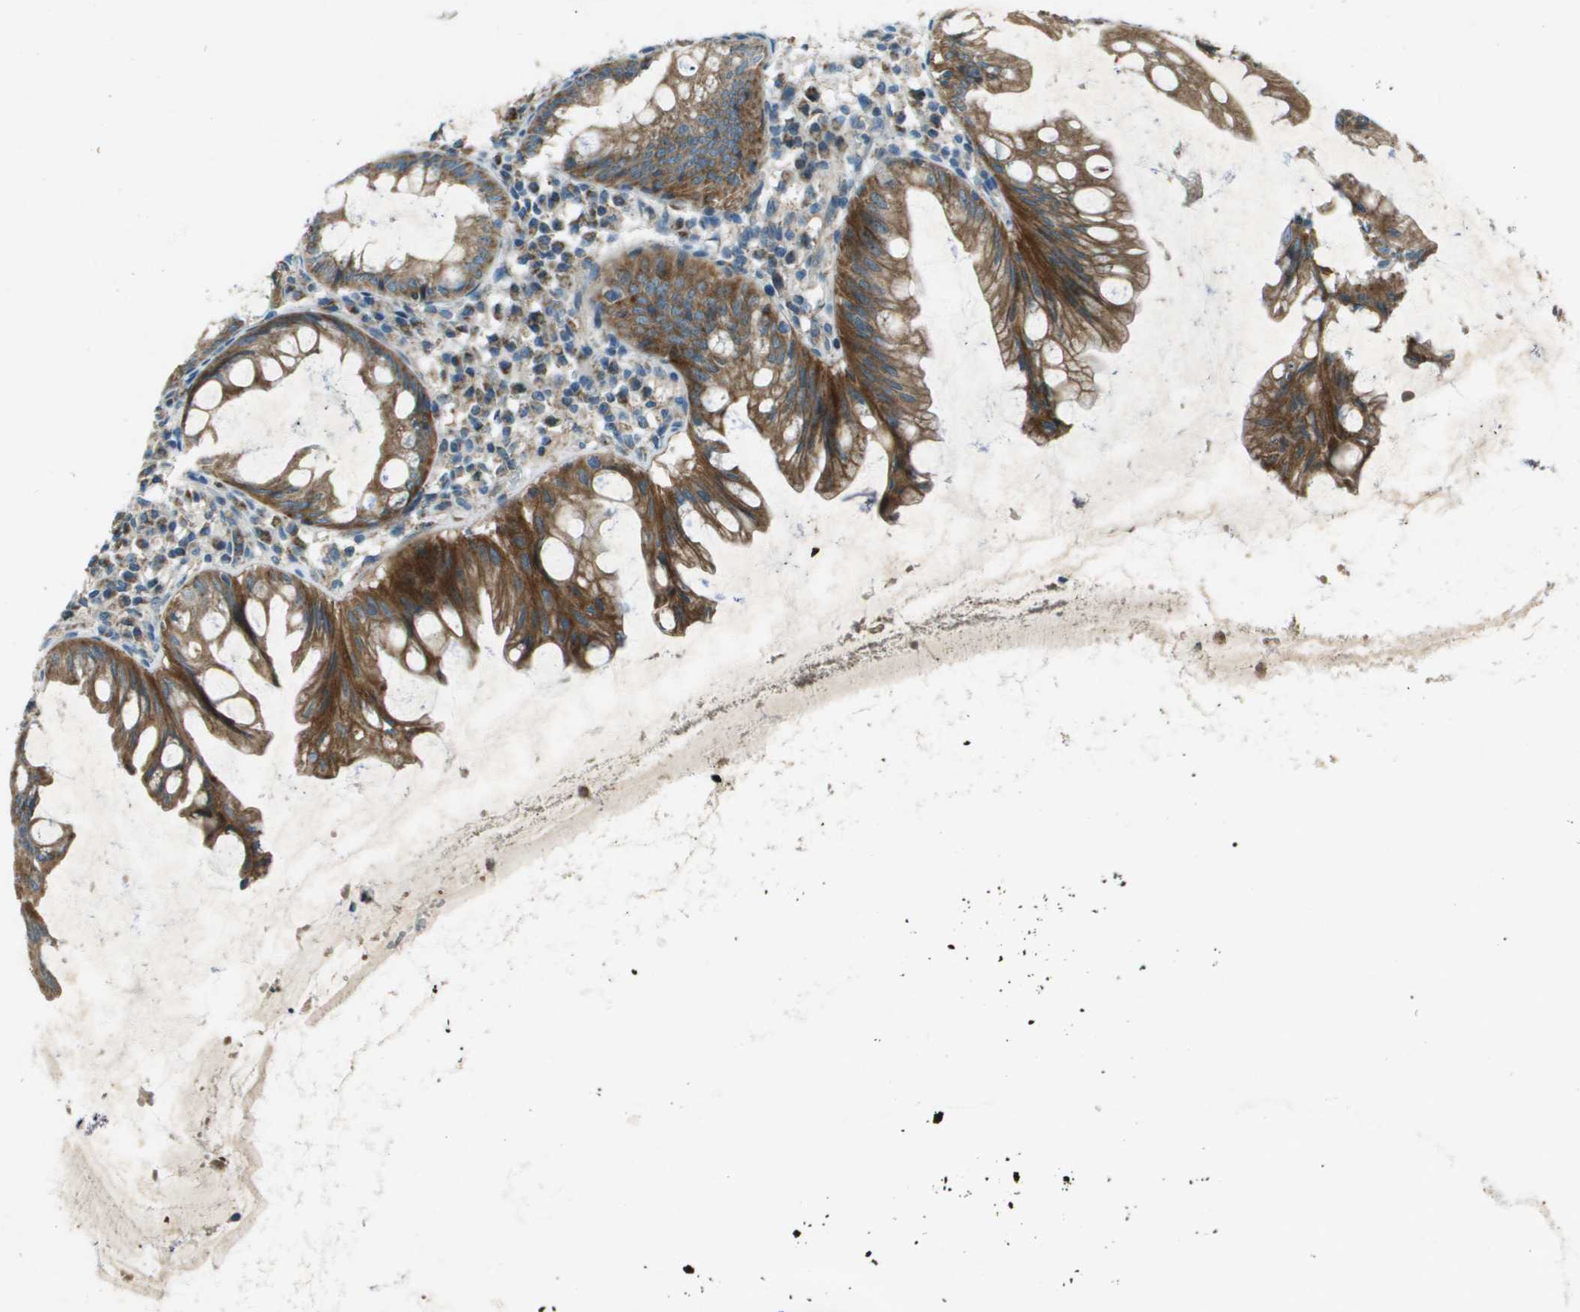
{"staining": {"intensity": "moderate", "quantity": ">75%", "location": "cytoplasmic/membranous"}, "tissue": "appendix", "cell_type": "Glandular cells", "image_type": "normal", "snomed": [{"axis": "morphology", "description": "Normal tissue, NOS"}, {"axis": "topography", "description": "Appendix"}], "caption": "Immunohistochemical staining of unremarkable appendix shows >75% levels of moderate cytoplasmic/membranous protein expression in approximately >75% of glandular cells.", "gene": "MIGA1", "patient": {"sex": "male", "age": 56}}